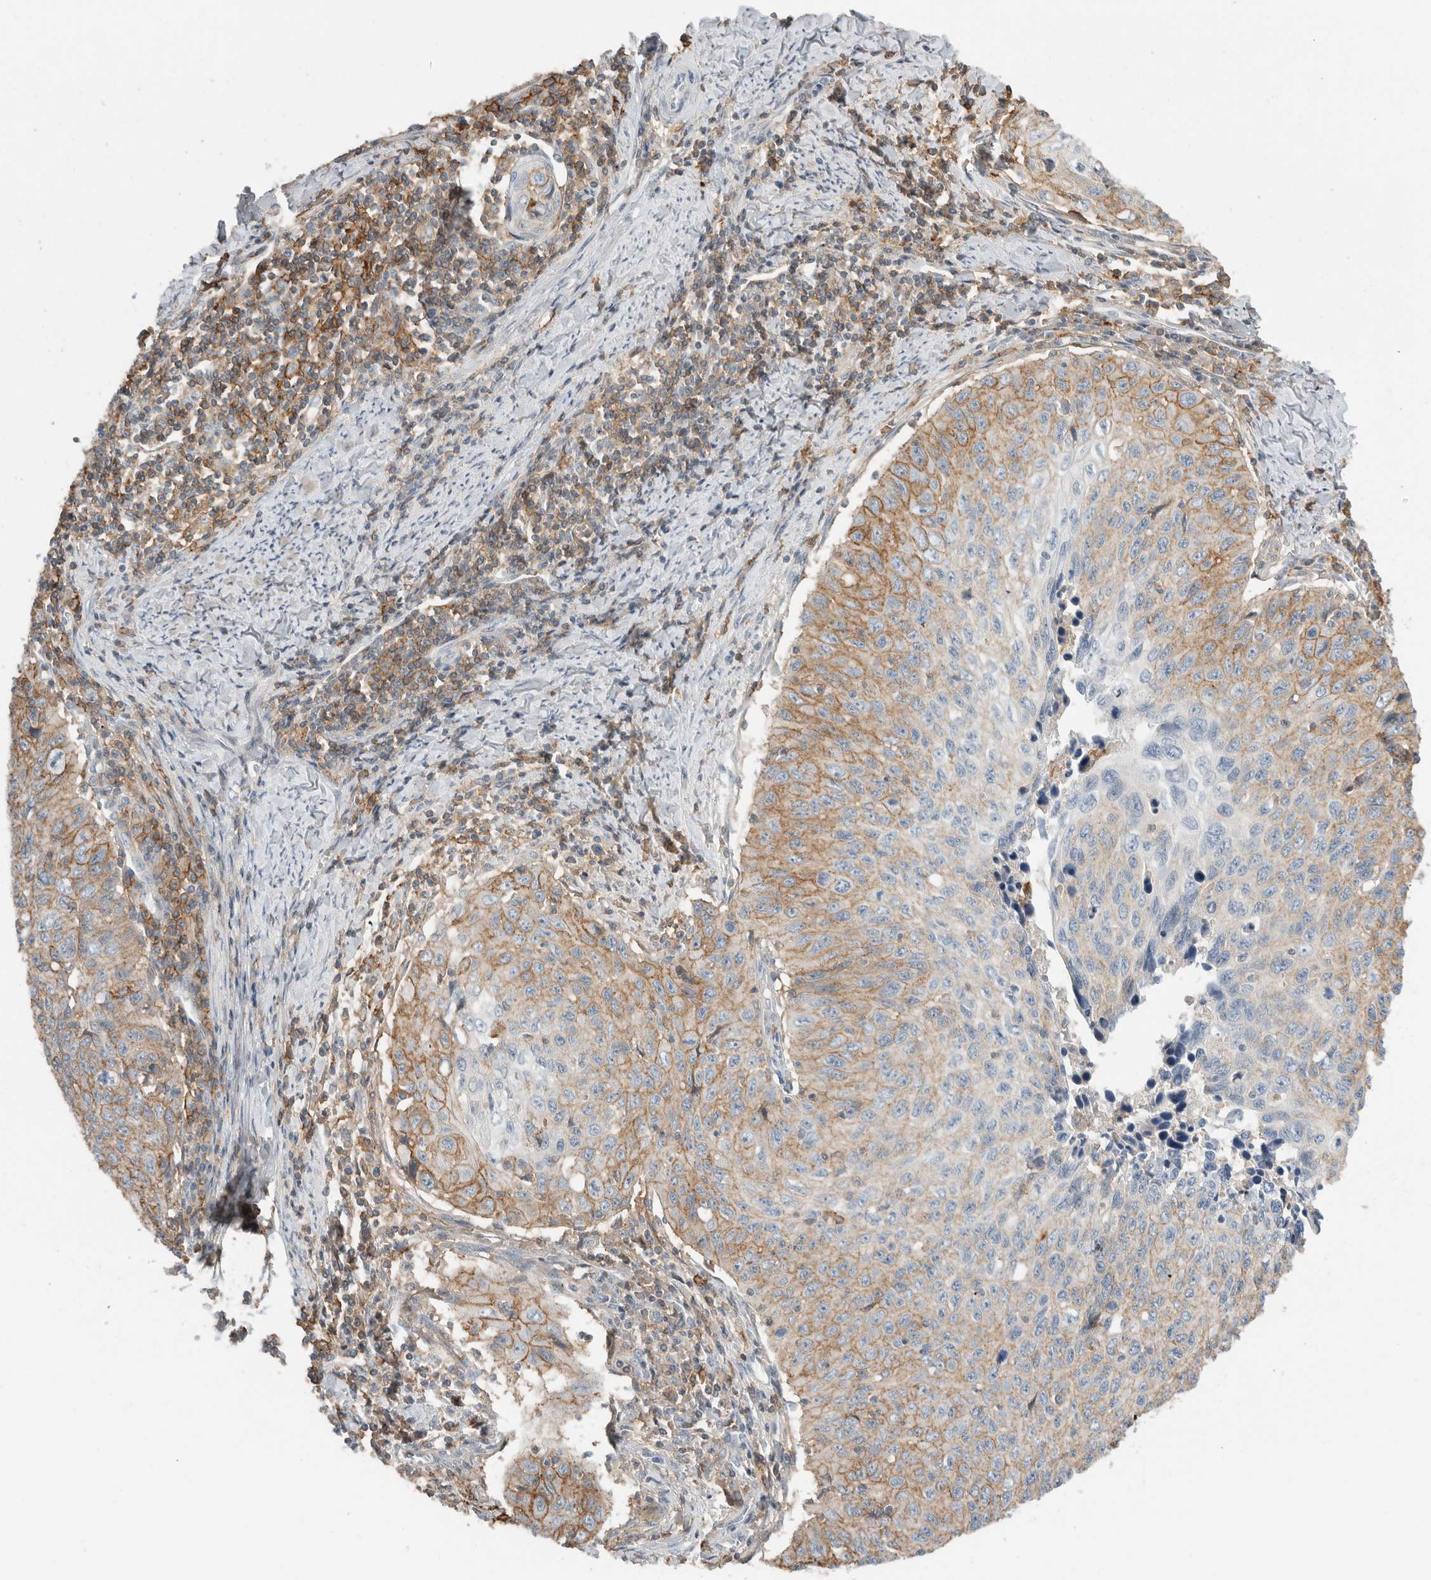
{"staining": {"intensity": "moderate", "quantity": "25%-75%", "location": "cytoplasmic/membranous"}, "tissue": "cervical cancer", "cell_type": "Tumor cells", "image_type": "cancer", "snomed": [{"axis": "morphology", "description": "Squamous cell carcinoma, NOS"}, {"axis": "topography", "description": "Cervix"}], "caption": "Immunohistochemistry of human cervical squamous cell carcinoma exhibits medium levels of moderate cytoplasmic/membranous positivity in approximately 25%-75% of tumor cells.", "gene": "ERCC6L2", "patient": {"sex": "female", "age": 53}}